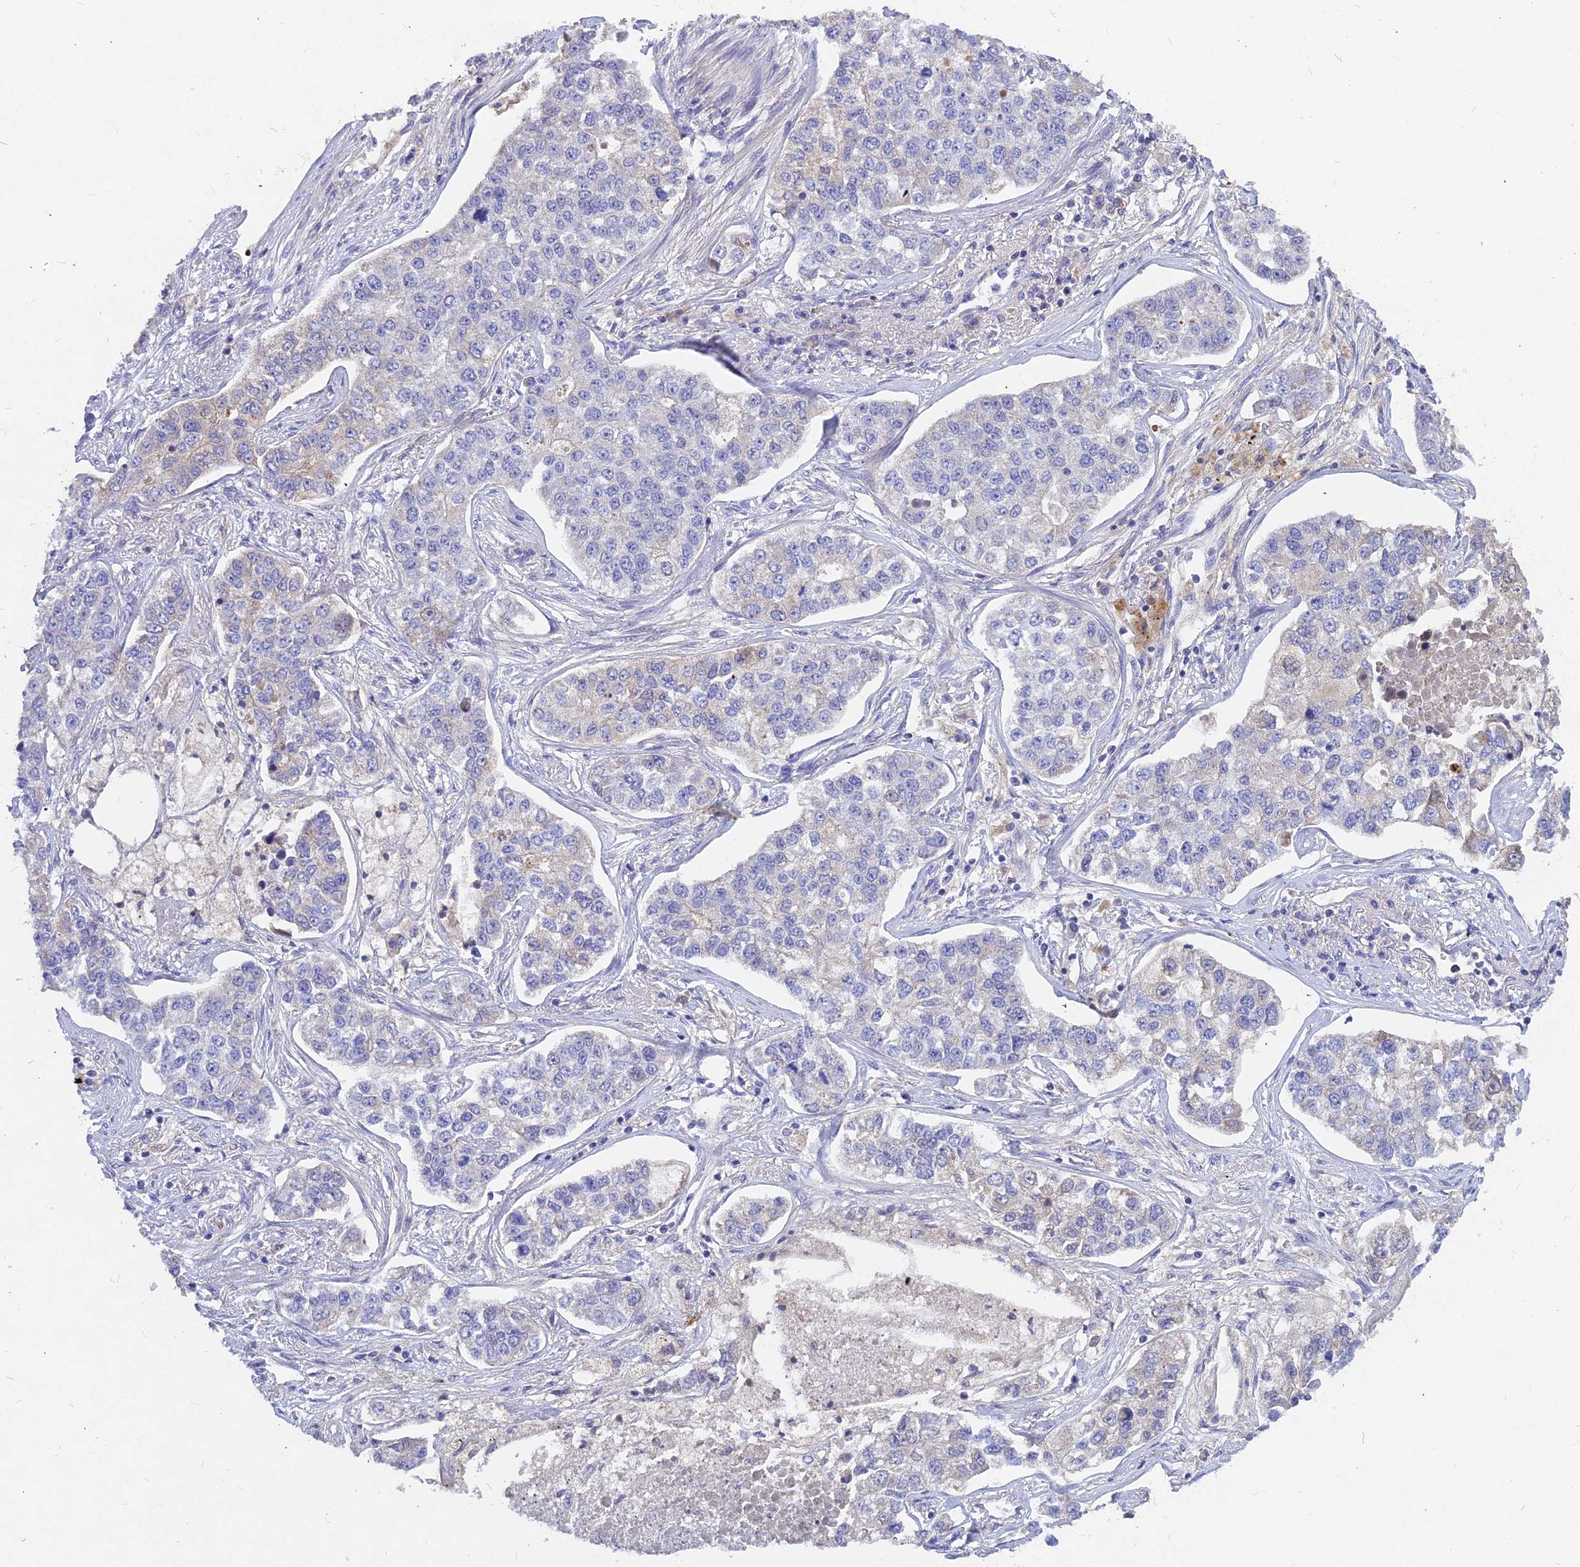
{"staining": {"intensity": "weak", "quantity": "<25%", "location": "cytoplasmic/membranous"}, "tissue": "lung cancer", "cell_type": "Tumor cells", "image_type": "cancer", "snomed": [{"axis": "morphology", "description": "Adenocarcinoma, NOS"}, {"axis": "topography", "description": "Lung"}], "caption": "Tumor cells are negative for protein expression in human lung adenocarcinoma.", "gene": "DMRTA1", "patient": {"sex": "male", "age": 49}}